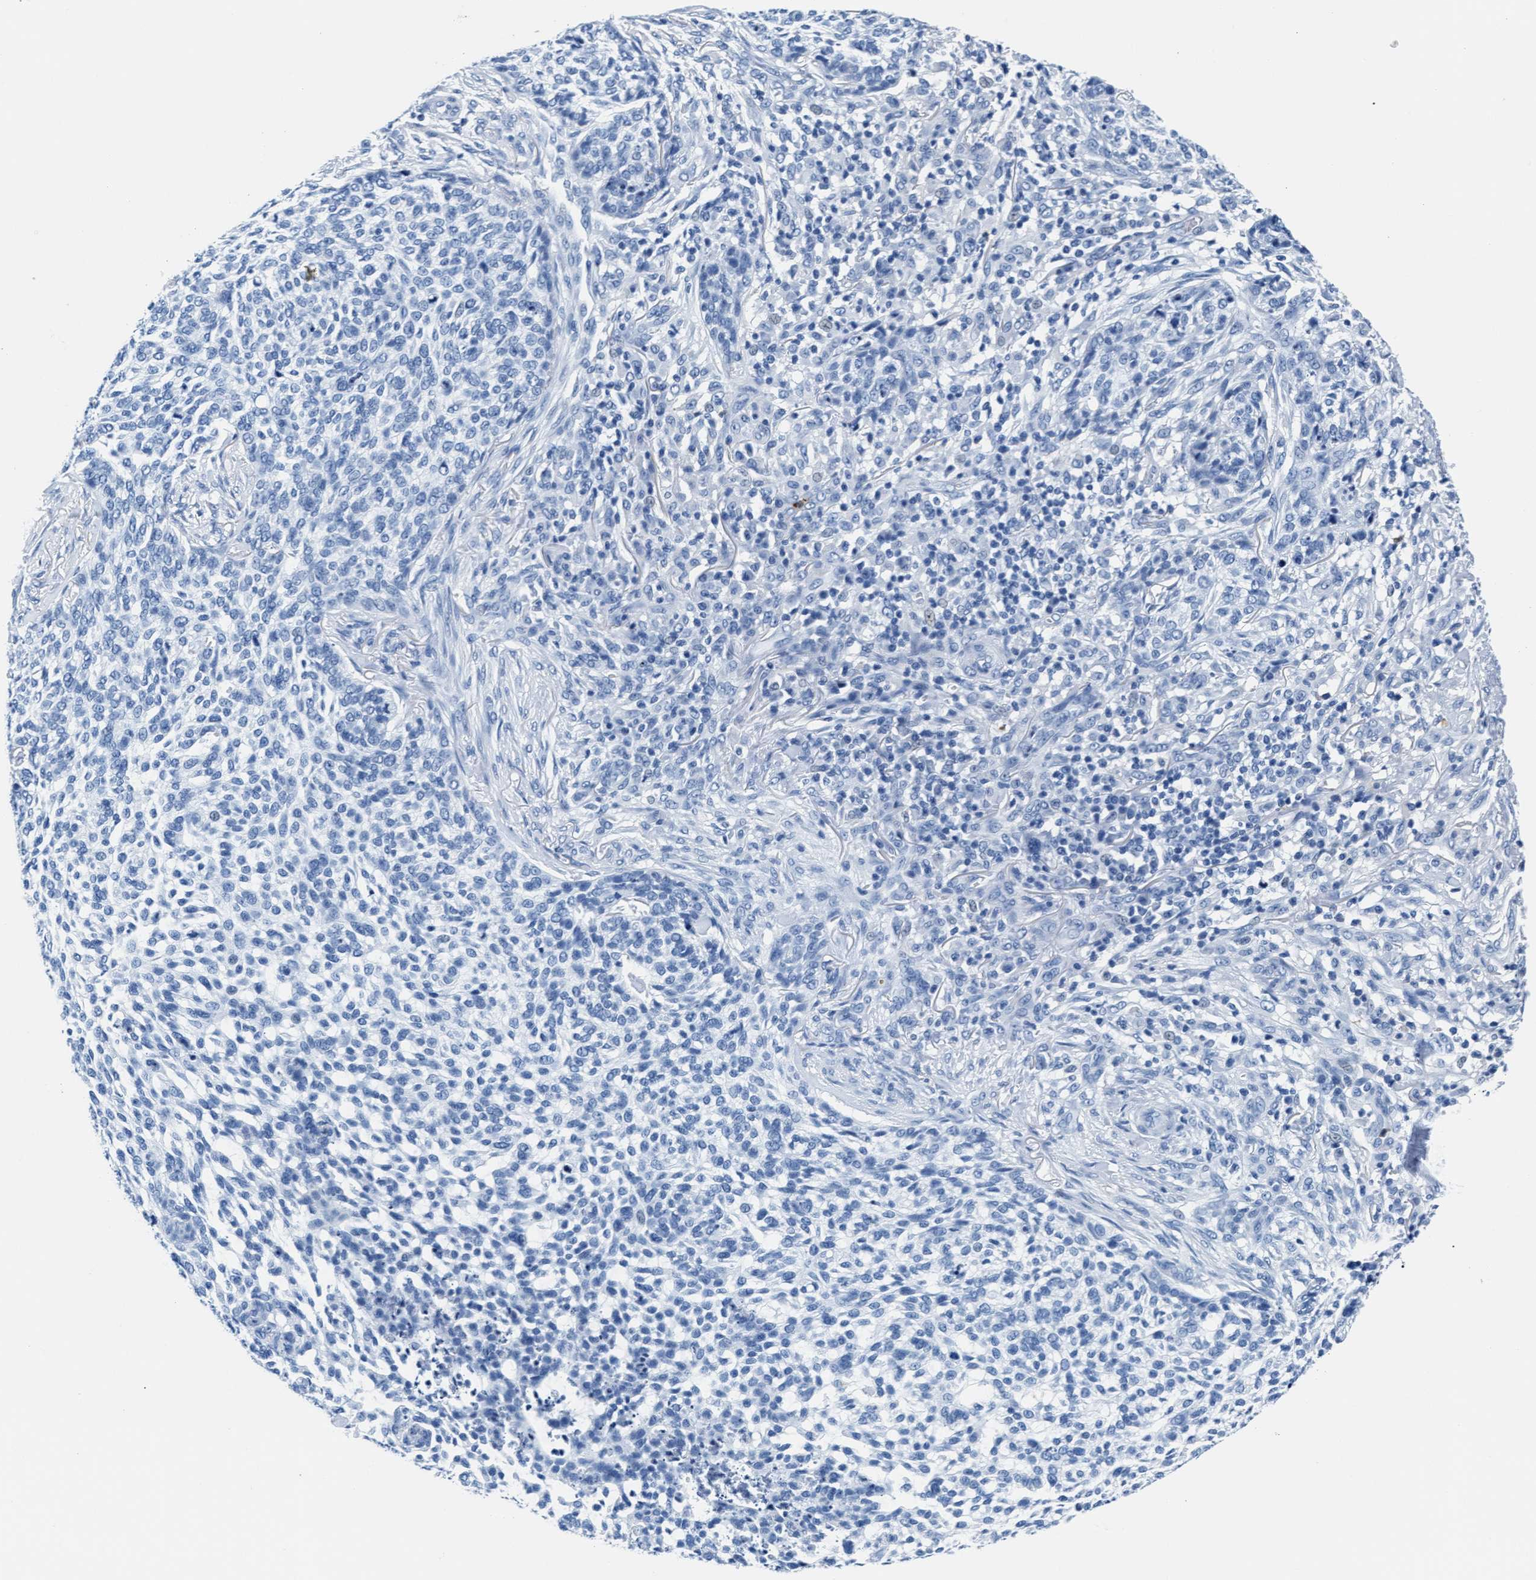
{"staining": {"intensity": "negative", "quantity": "none", "location": "none"}, "tissue": "skin cancer", "cell_type": "Tumor cells", "image_type": "cancer", "snomed": [{"axis": "morphology", "description": "Basal cell carcinoma"}, {"axis": "topography", "description": "Skin"}], "caption": "There is no significant staining in tumor cells of basal cell carcinoma (skin).", "gene": "MMP8", "patient": {"sex": "female", "age": 64}}